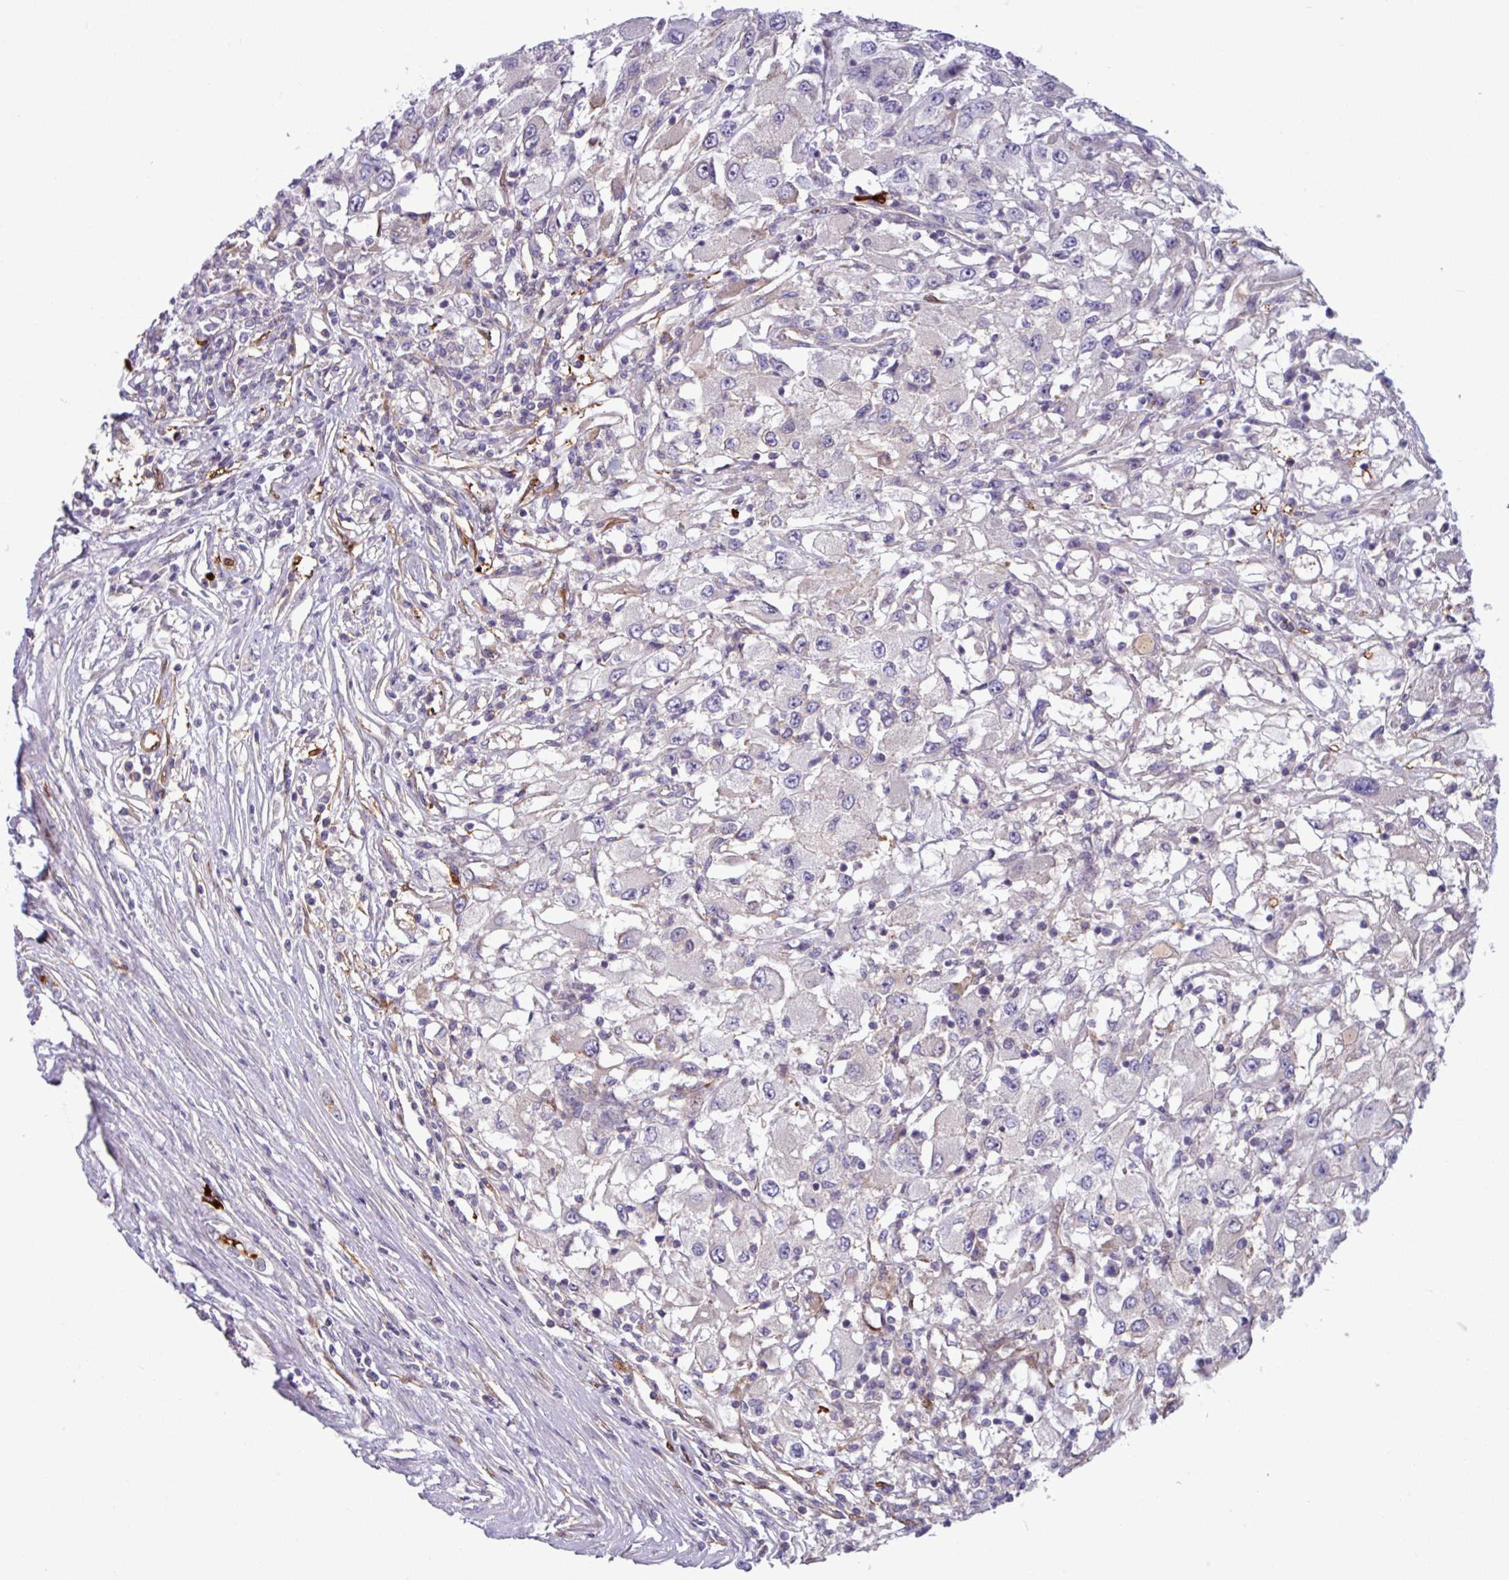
{"staining": {"intensity": "negative", "quantity": "none", "location": "none"}, "tissue": "renal cancer", "cell_type": "Tumor cells", "image_type": "cancer", "snomed": [{"axis": "morphology", "description": "Adenocarcinoma, NOS"}, {"axis": "topography", "description": "Kidney"}], "caption": "DAB (3,3'-diaminobenzidine) immunohistochemical staining of renal cancer reveals no significant positivity in tumor cells.", "gene": "B4GALNT4", "patient": {"sex": "female", "age": 67}}